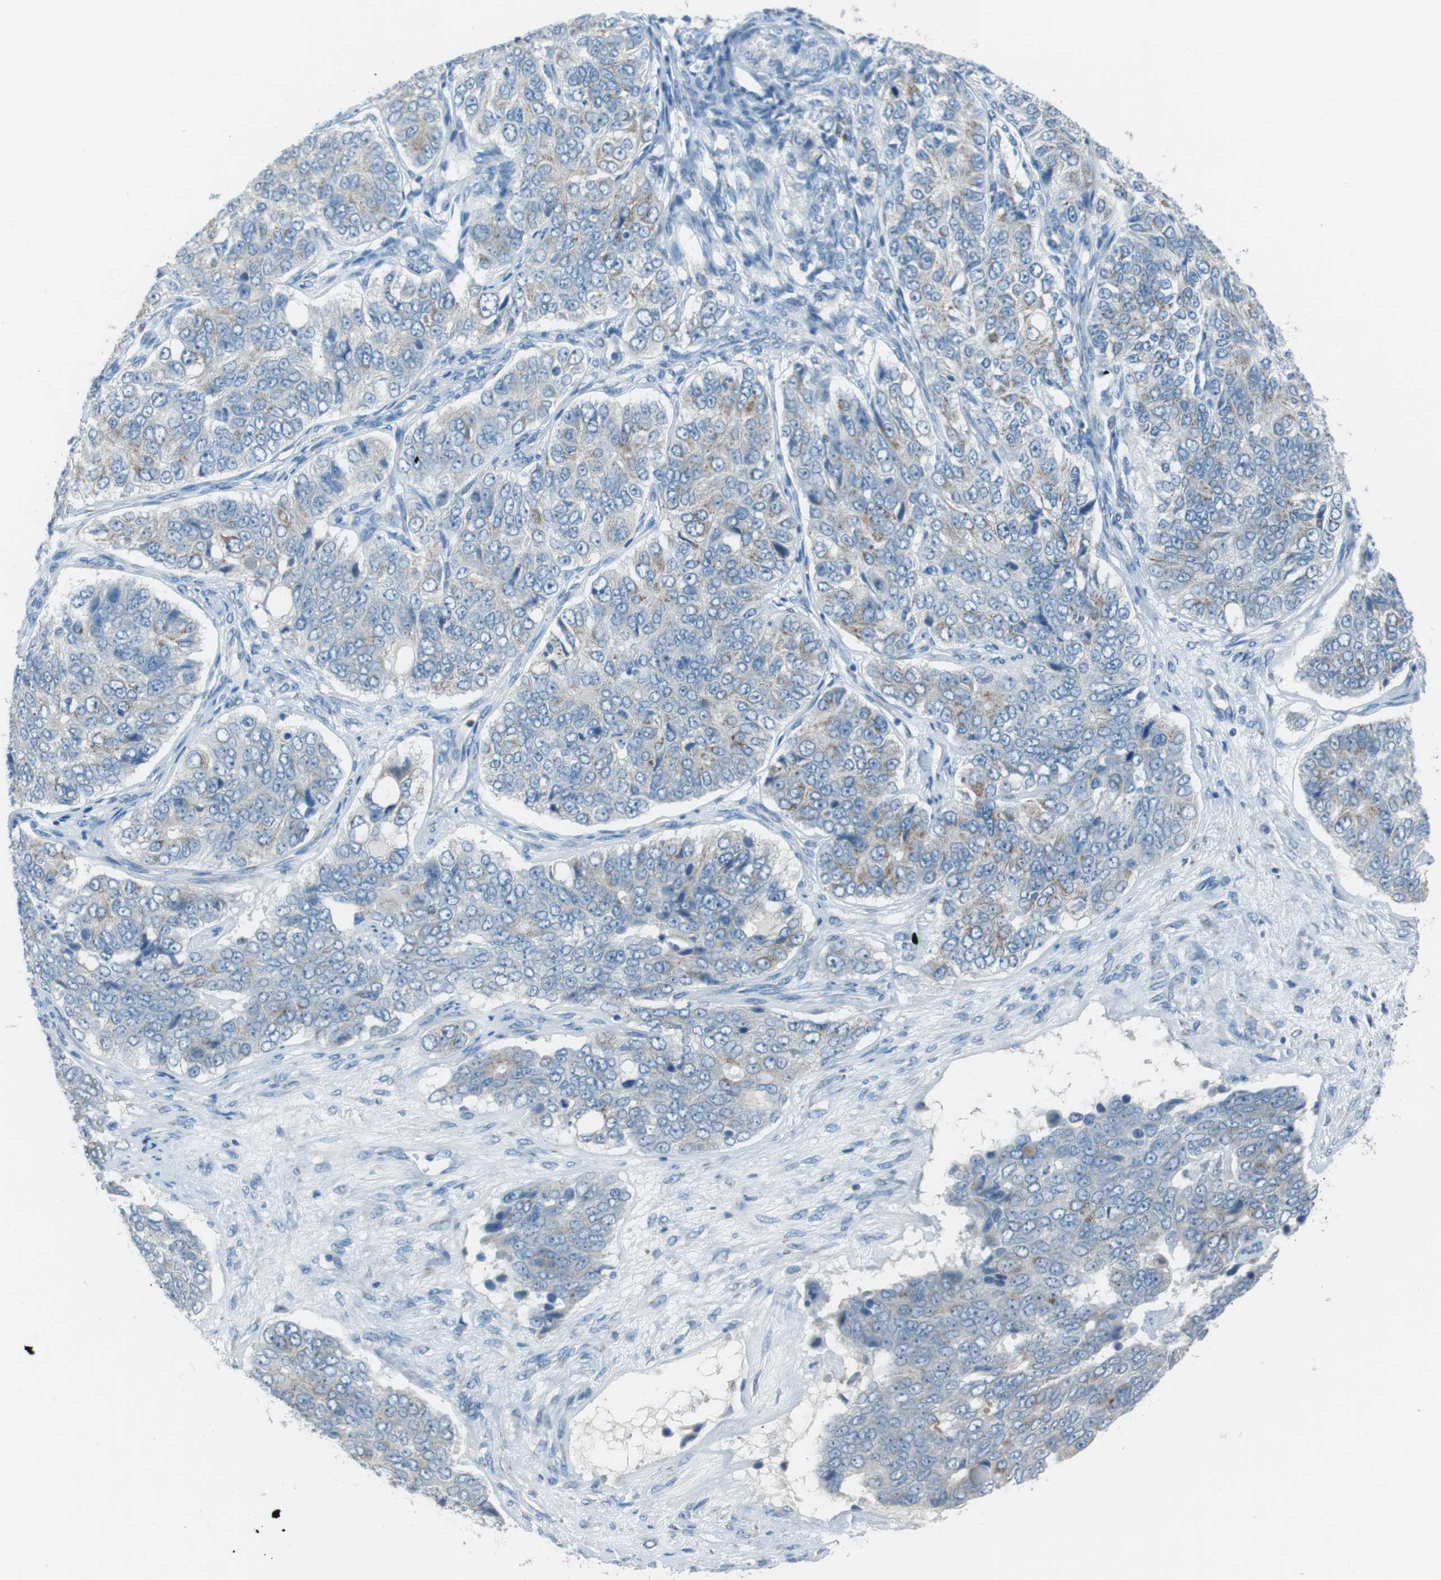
{"staining": {"intensity": "weak", "quantity": "25%-75%", "location": "cytoplasmic/membranous"}, "tissue": "ovarian cancer", "cell_type": "Tumor cells", "image_type": "cancer", "snomed": [{"axis": "morphology", "description": "Carcinoma, endometroid"}, {"axis": "topography", "description": "Ovary"}], "caption": "Ovarian endometroid carcinoma tissue reveals weak cytoplasmic/membranous positivity in approximately 25%-75% of tumor cells, visualized by immunohistochemistry.", "gene": "TXNDC15", "patient": {"sex": "female", "age": 51}}